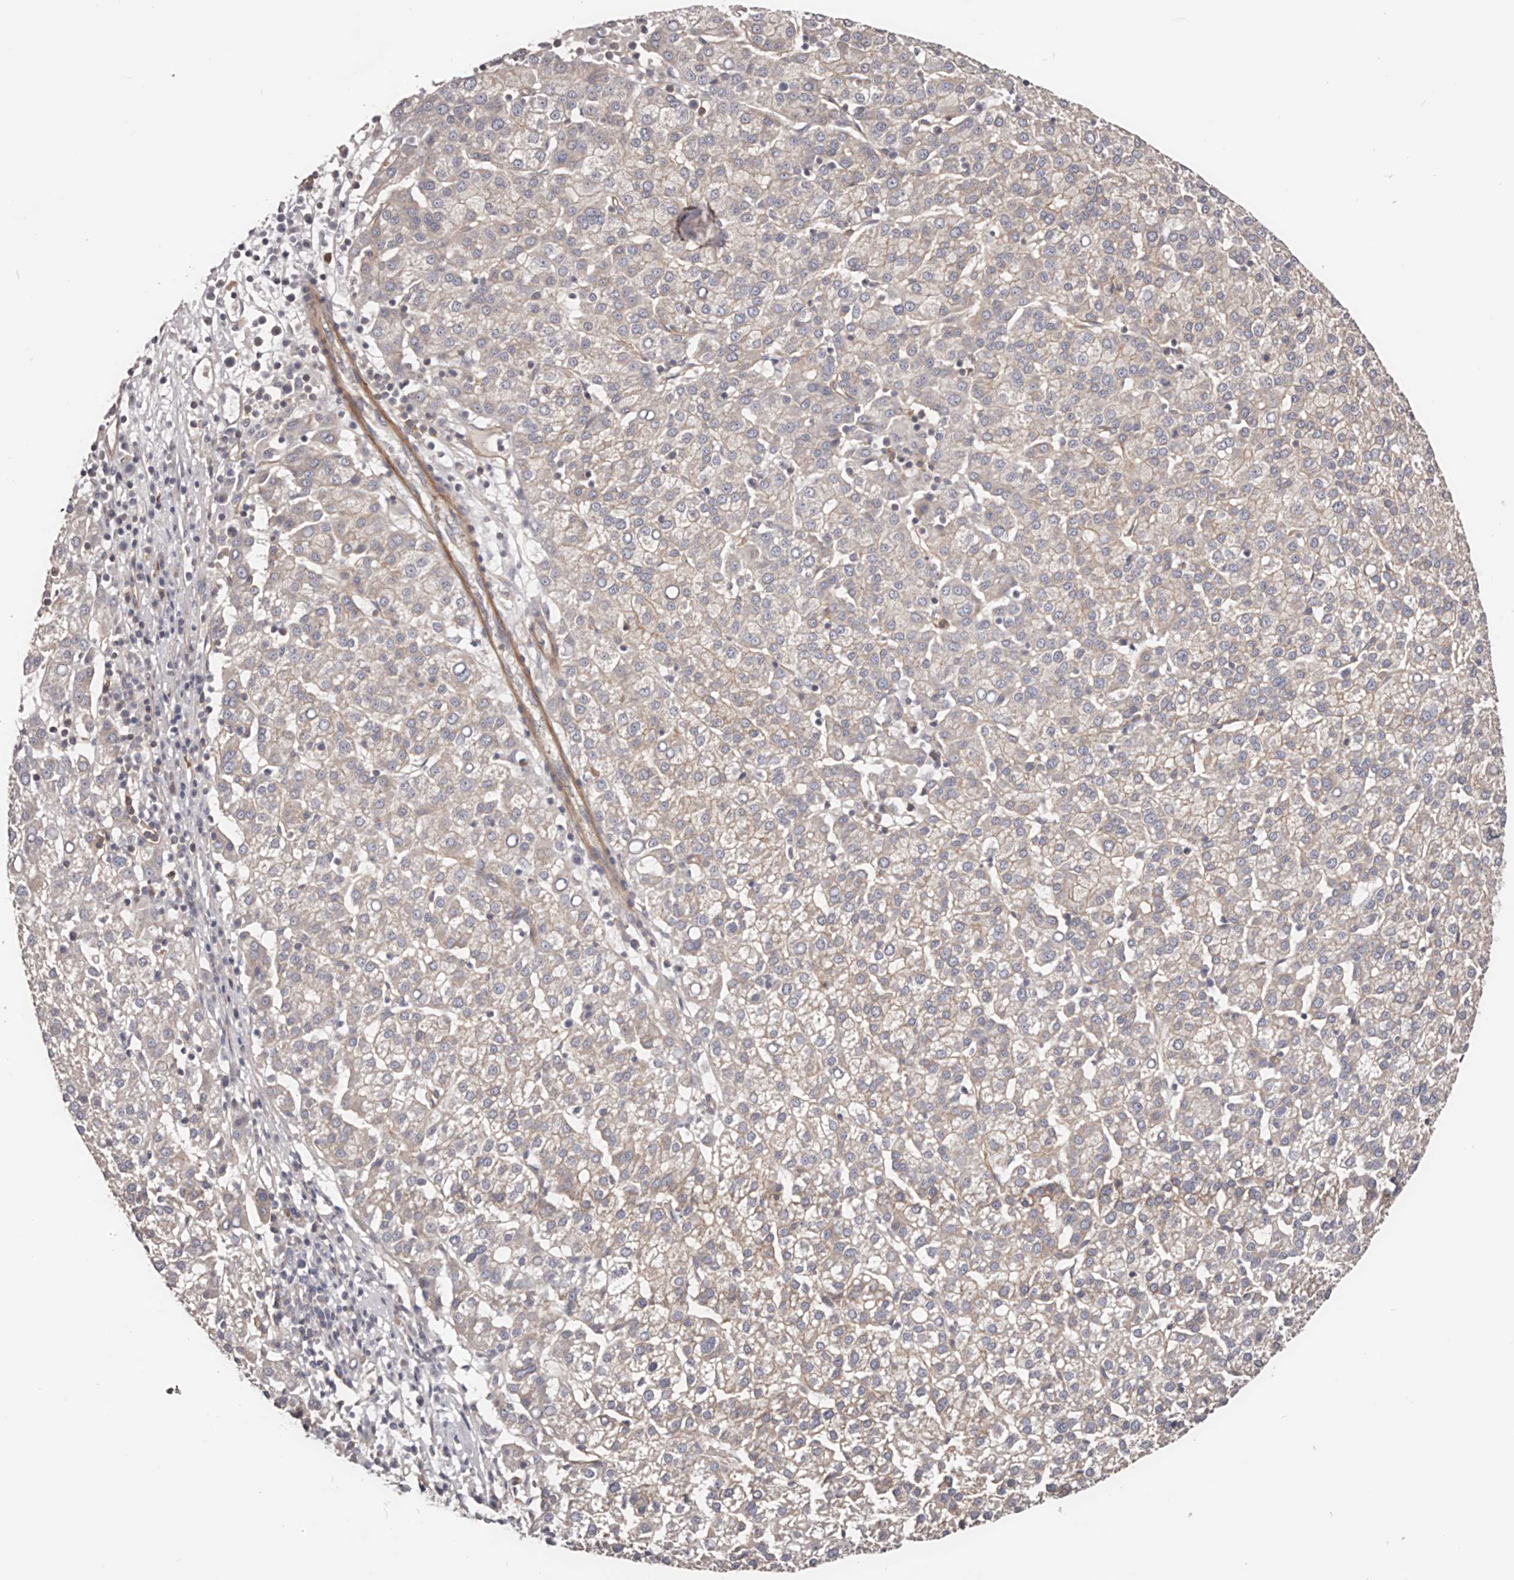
{"staining": {"intensity": "negative", "quantity": "none", "location": "none"}, "tissue": "liver cancer", "cell_type": "Tumor cells", "image_type": "cancer", "snomed": [{"axis": "morphology", "description": "Carcinoma, Hepatocellular, NOS"}, {"axis": "topography", "description": "Liver"}], "caption": "Tumor cells show no significant positivity in liver hepatocellular carcinoma. (DAB IHC visualized using brightfield microscopy, high magnification).", "gene": "DMRT2", "patient": {"sex": "female", "age": 58}}